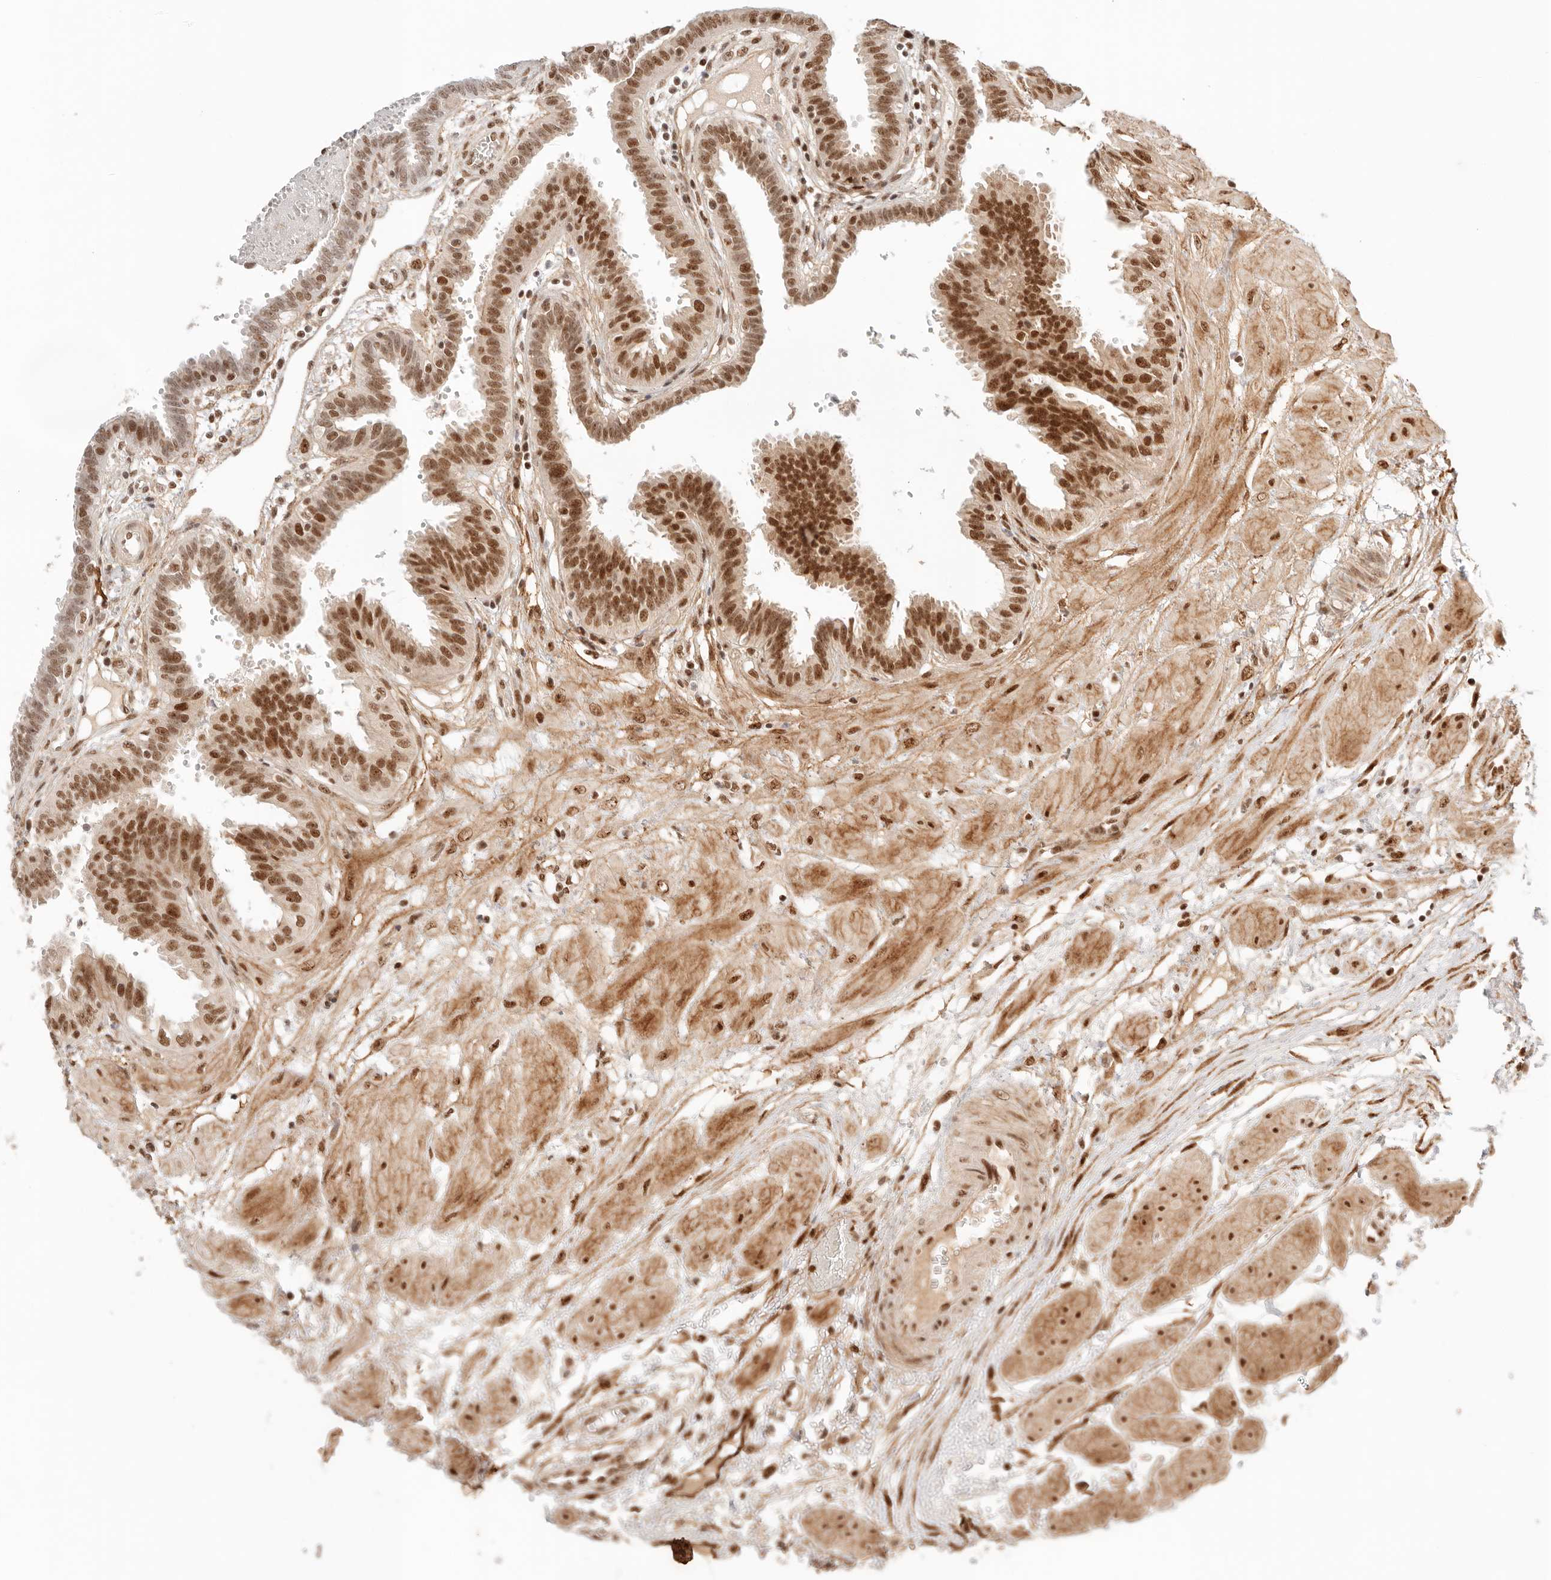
{"staining": {"intensity": "strong", "quantity": ">75%", "location": "nuclear"}, "tissue": "fallopian tube", "cell_type": "Glandular cells", "image_type": "normal", "snomed": [{"axis": "morphology", "description": "Normal tissue, NOS"}, {"axis": "topography", "description": "Fallopian tube"}, {"axis": "topography", "description": "Placenta"}], "caption": "Brown immunohistochemical staining in normal human fallopian tube demonstrates strong nuclear expression in approximately >75% of glandular cells. (Stains: DAB (3,3'-diaminobenzidine) in brown, nuclei in blue, Microscopy: brightfield microscopy at high magnification).", "gene": "GTF2E2", "patient": {"sex": "female", "age": 32}}